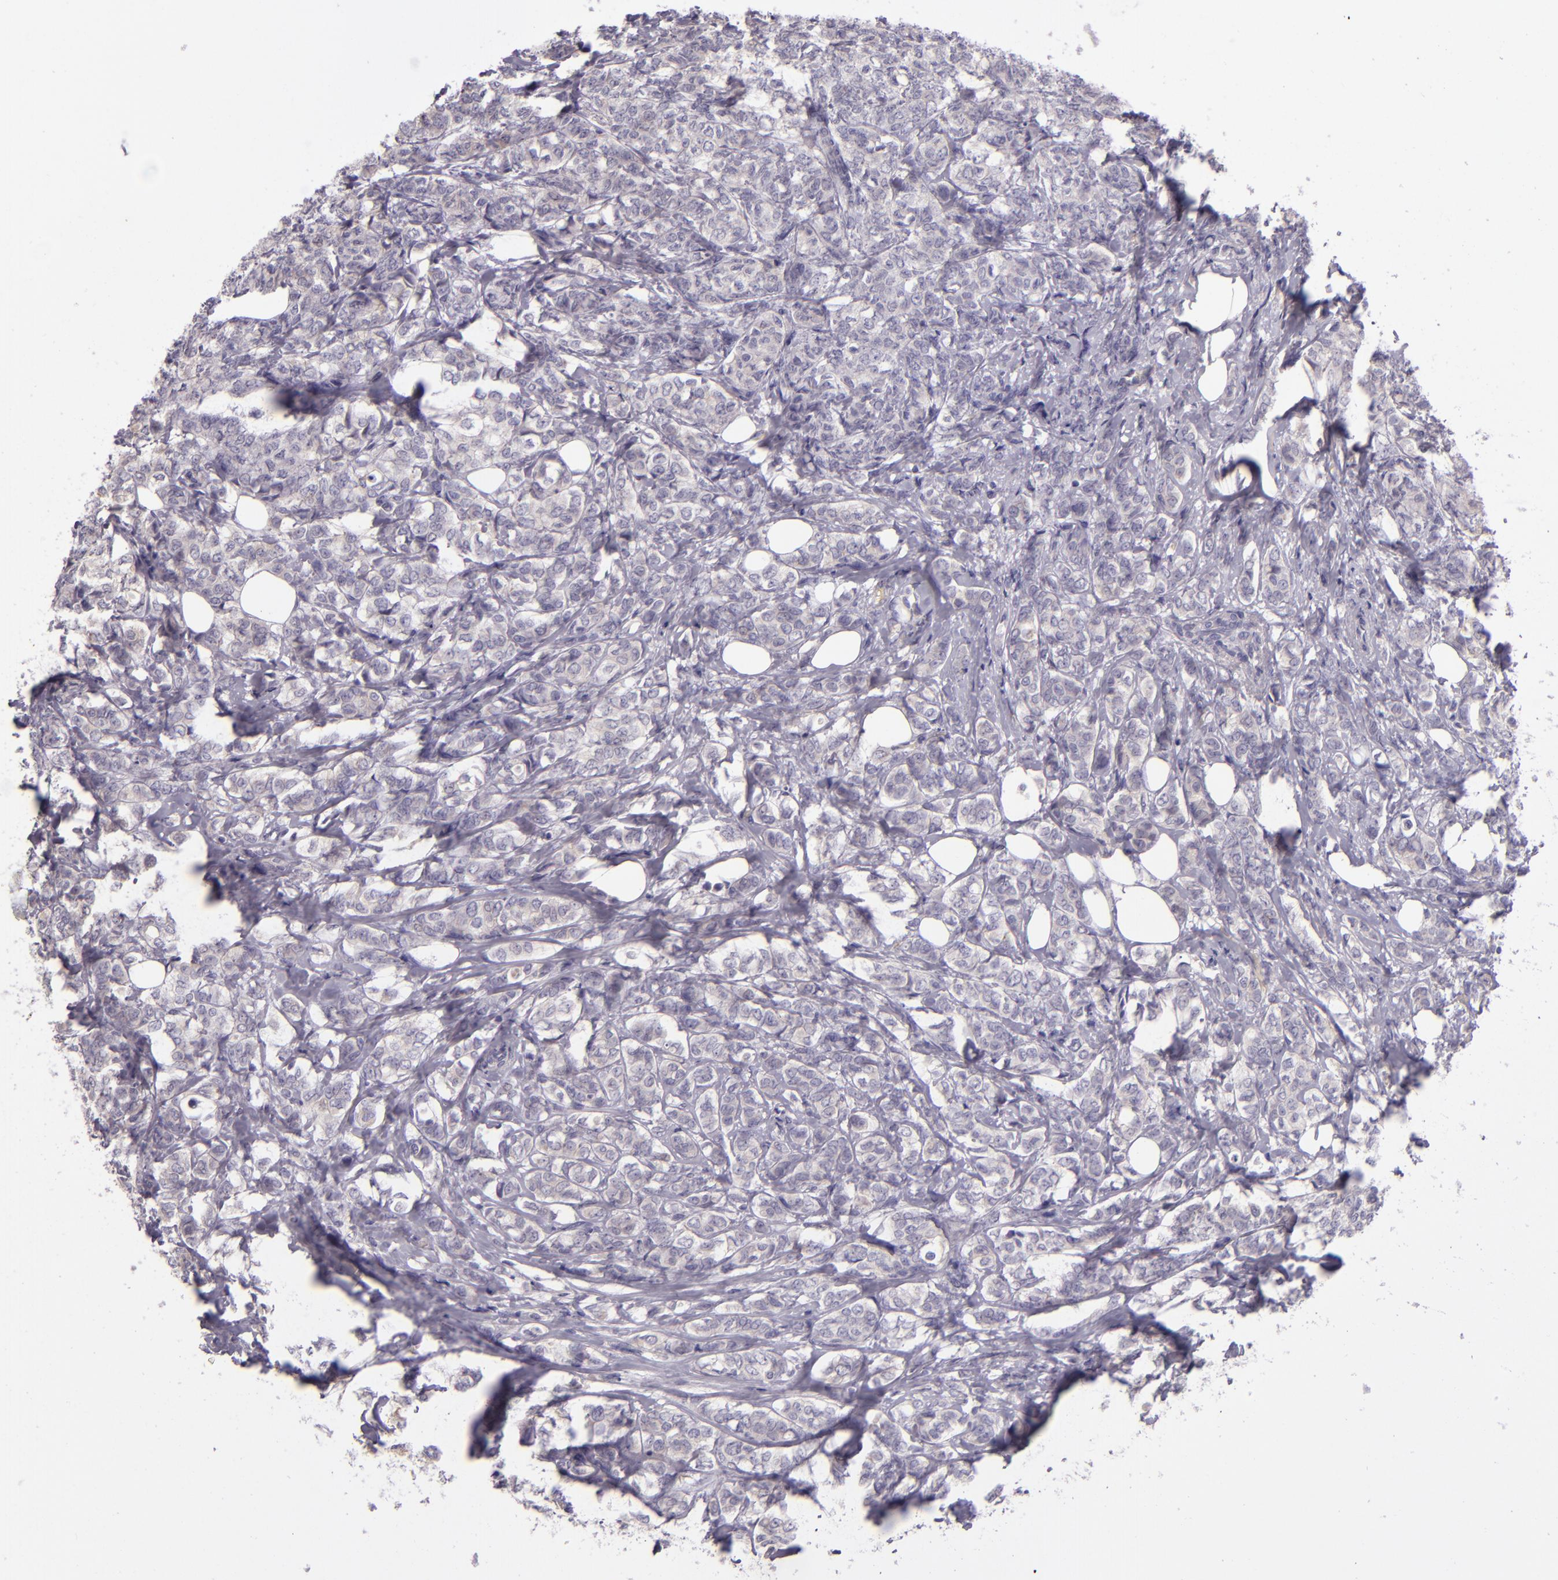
{"staining": {"intensity": "negative", "quantity": "none", "location": "none"}, "tissue": "breast cancer", "cell_type": "Tumor cells", "image_type": "cancer", "snomed": [{"axis": "morphology", "description": "Lobular carcinoma"}, {"axis": "topography", "description": "Breast"}], "caption": "DAB (3,3'-diaminobenzidine) immunohistochemical staining of breast lobular carcinoma exhibits no significant staining in tumor cells. (DAB immunohistochemistry with hematoxylin counter stain).", "gene": "SNCB", "patient": {"sex": "female", "age": 60}}